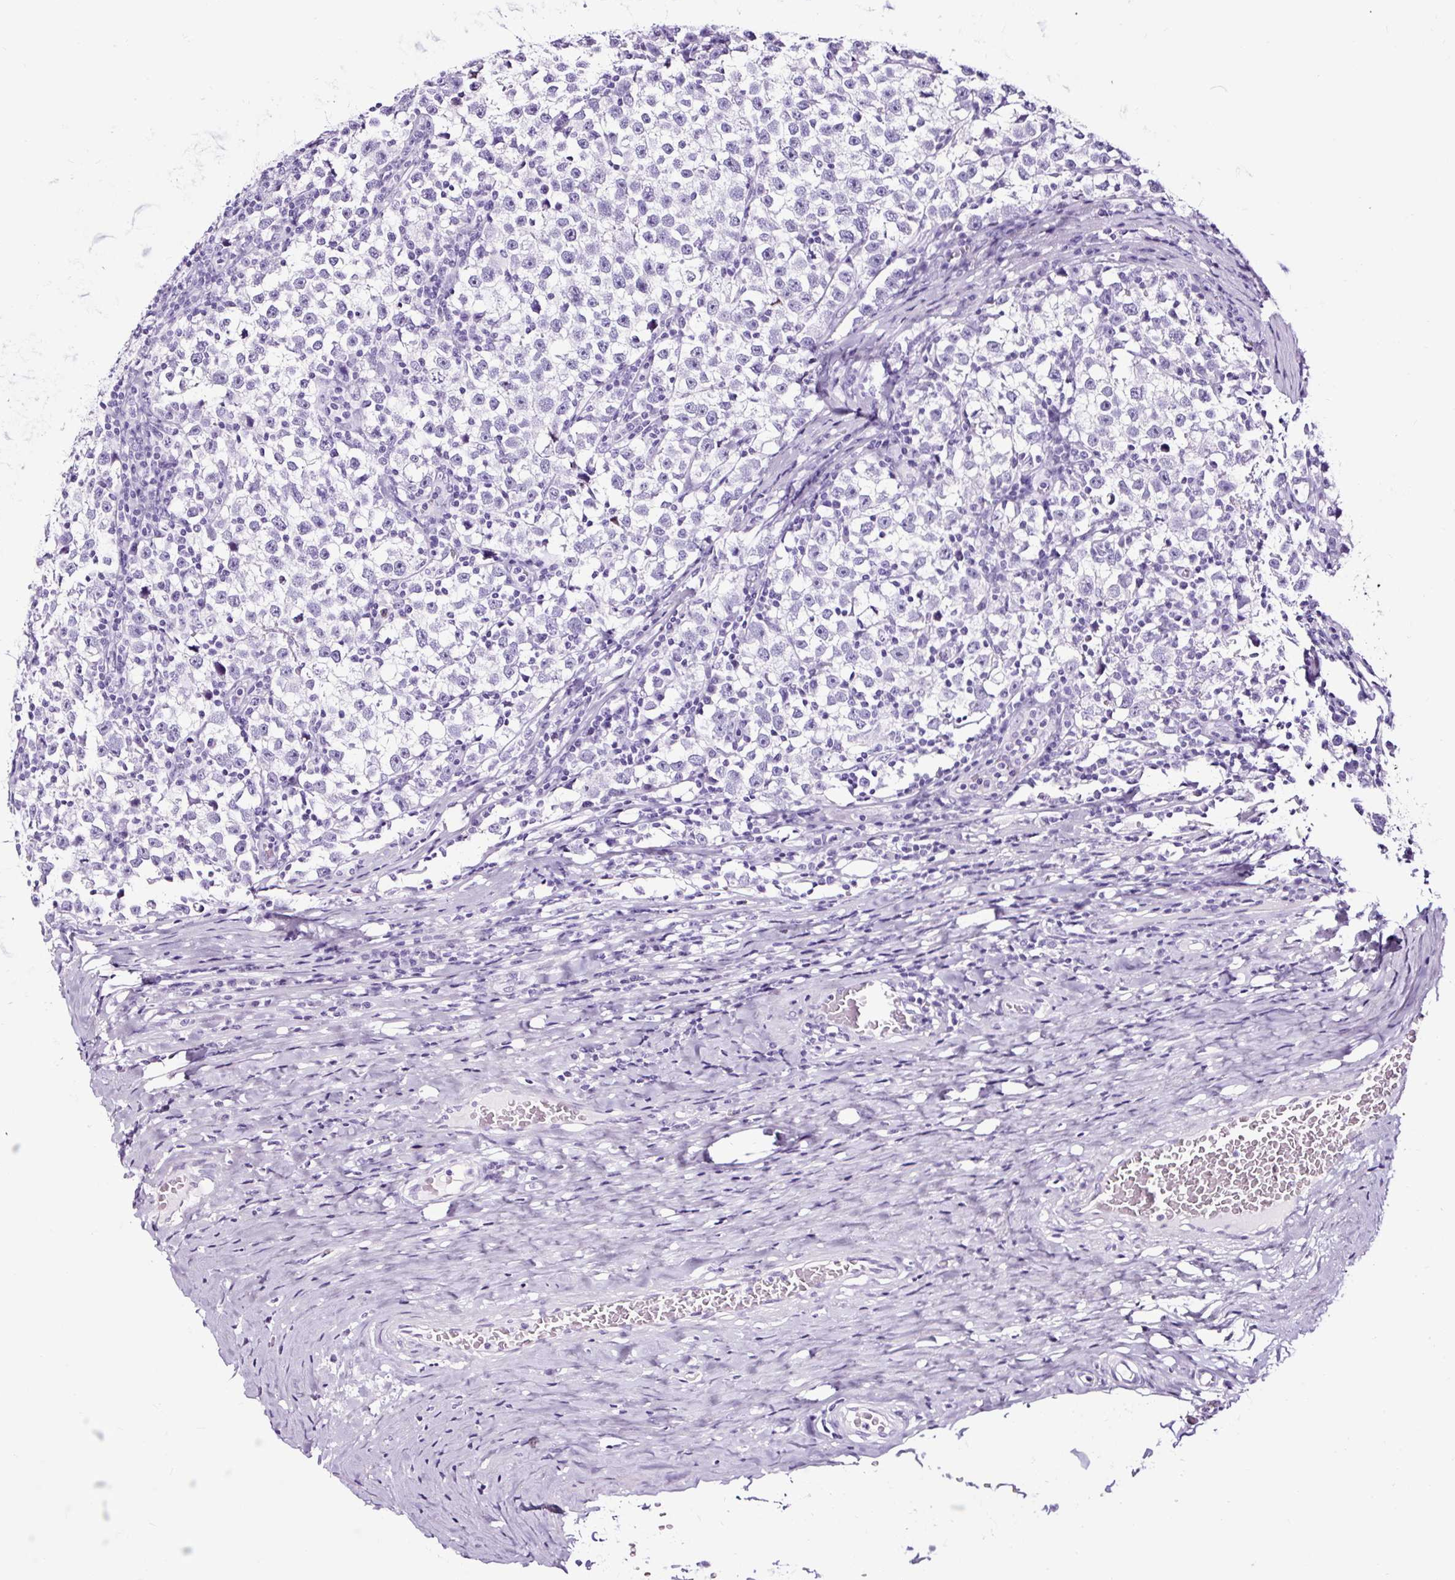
{"staining": {"intensity": "negative", "quantity": "none", "location": "none"}, "tissue": "testis cancer", "cell_type": "Tumor cells", "image_type": "cancer", "snomed": [{"axis": "morphology", "description": "Normal tissue, NOS"}, {"axis": "morphology", "description": "Seminoma, NOS"}, {"axis": "topography", "description": "Testis"}], "caption": "This is an IHC photomicrograph of seminoma (testis). There is no positivity in tumor cells.", "gene": "NPHS2", "patient": {"sex": "male", "age": 43}}